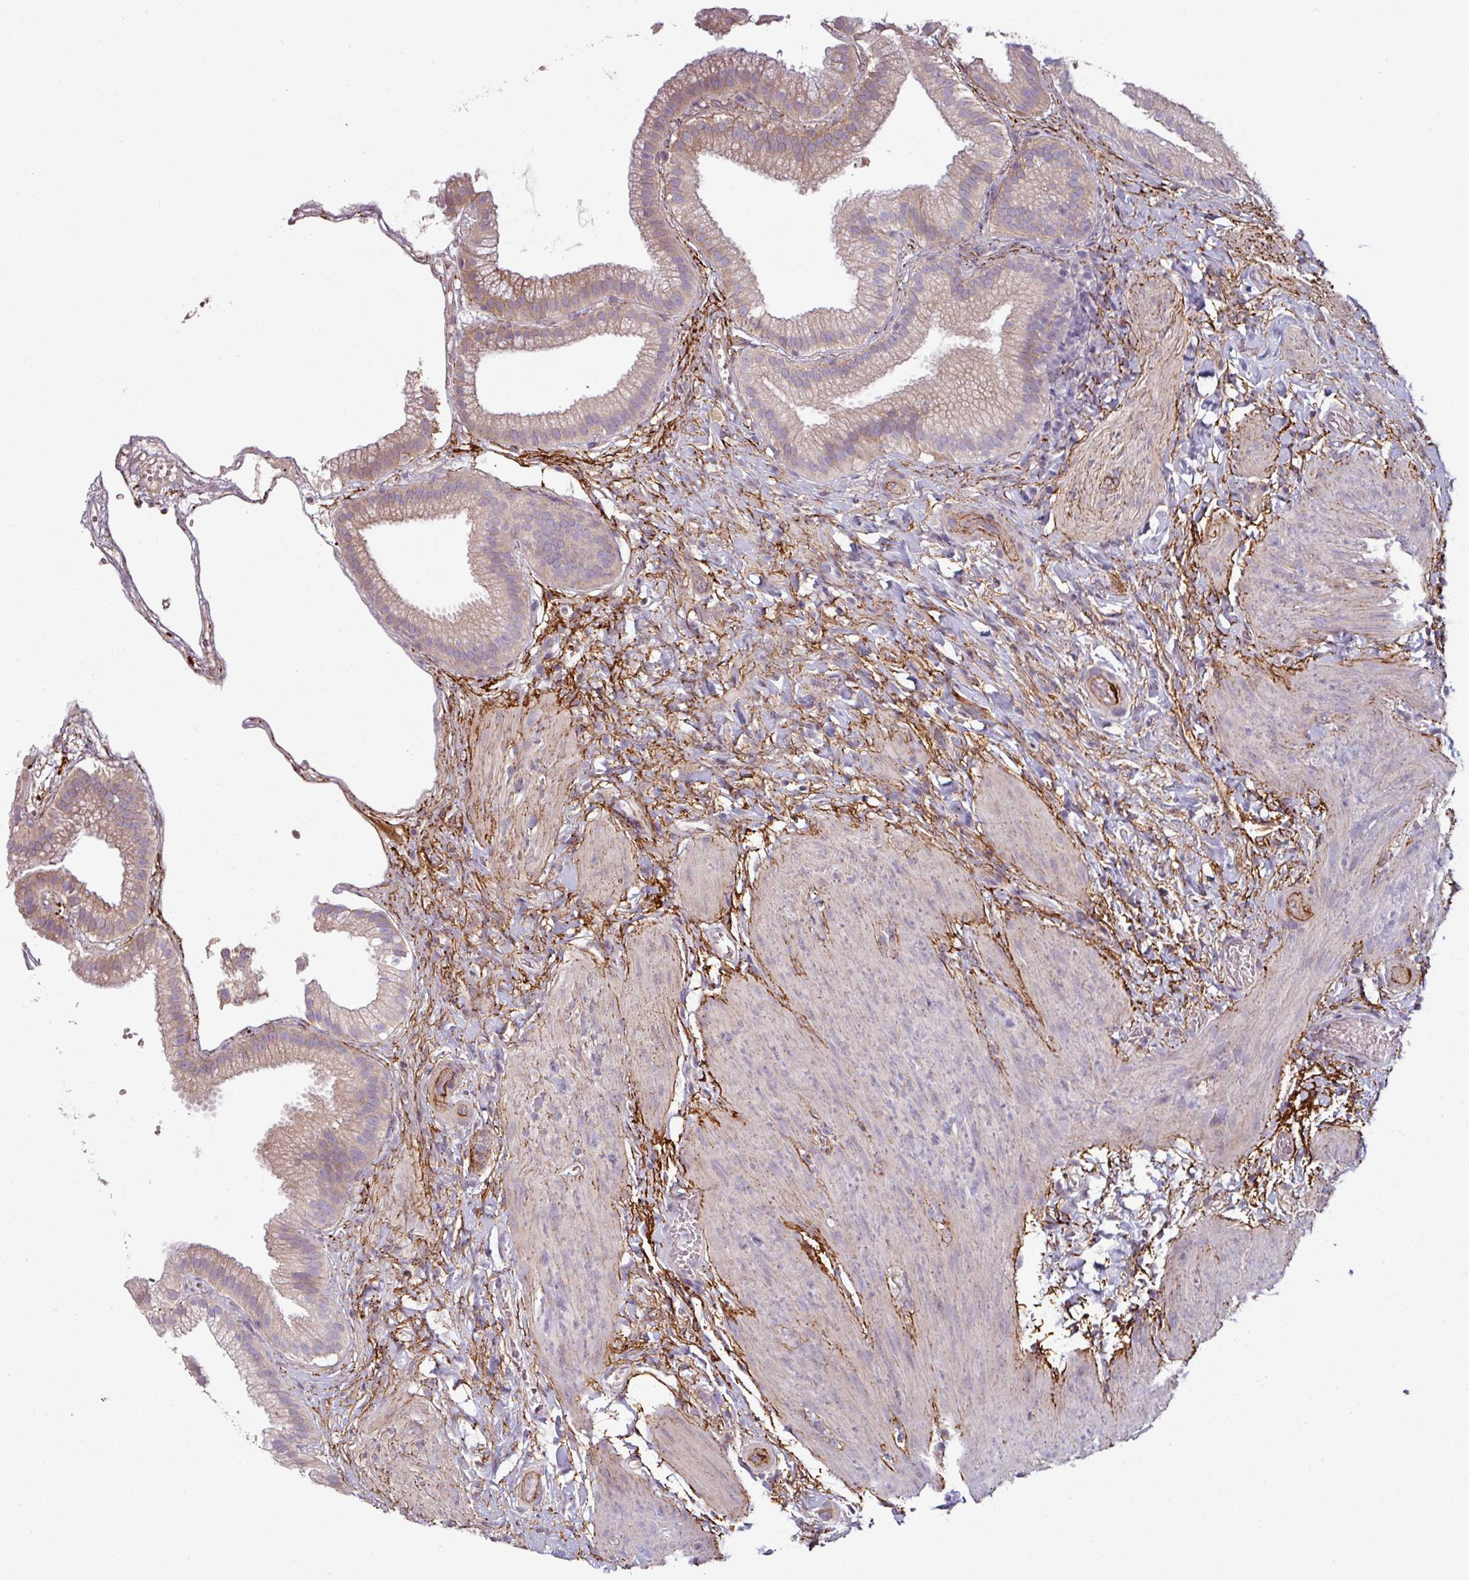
{"staining": {"intensity": "moderate", "quantity": "25%-75%", "location": "cytoplasmic/membranous"}, "tissue": "gallbladder", "cell_type": "Glandular cells", "image_type": "normal", "snomed": [{"axis": "morphology", "description": "Normal tissue, NOS"}, {"axis": "topography", "description": "Gallbladder"}], "caption": "Protein staining of benign gallbladder demonstrates moderate cytoplasmic/membranous positivity in approximately 25%-75% of glandular cells. The staining is performed using DAB brown chromogen to label protein expression. The nuclei are counter-stained blue using hematoxylin.", "gene": "MTMR14", "patient": {"sex": "female", "age": 63}}